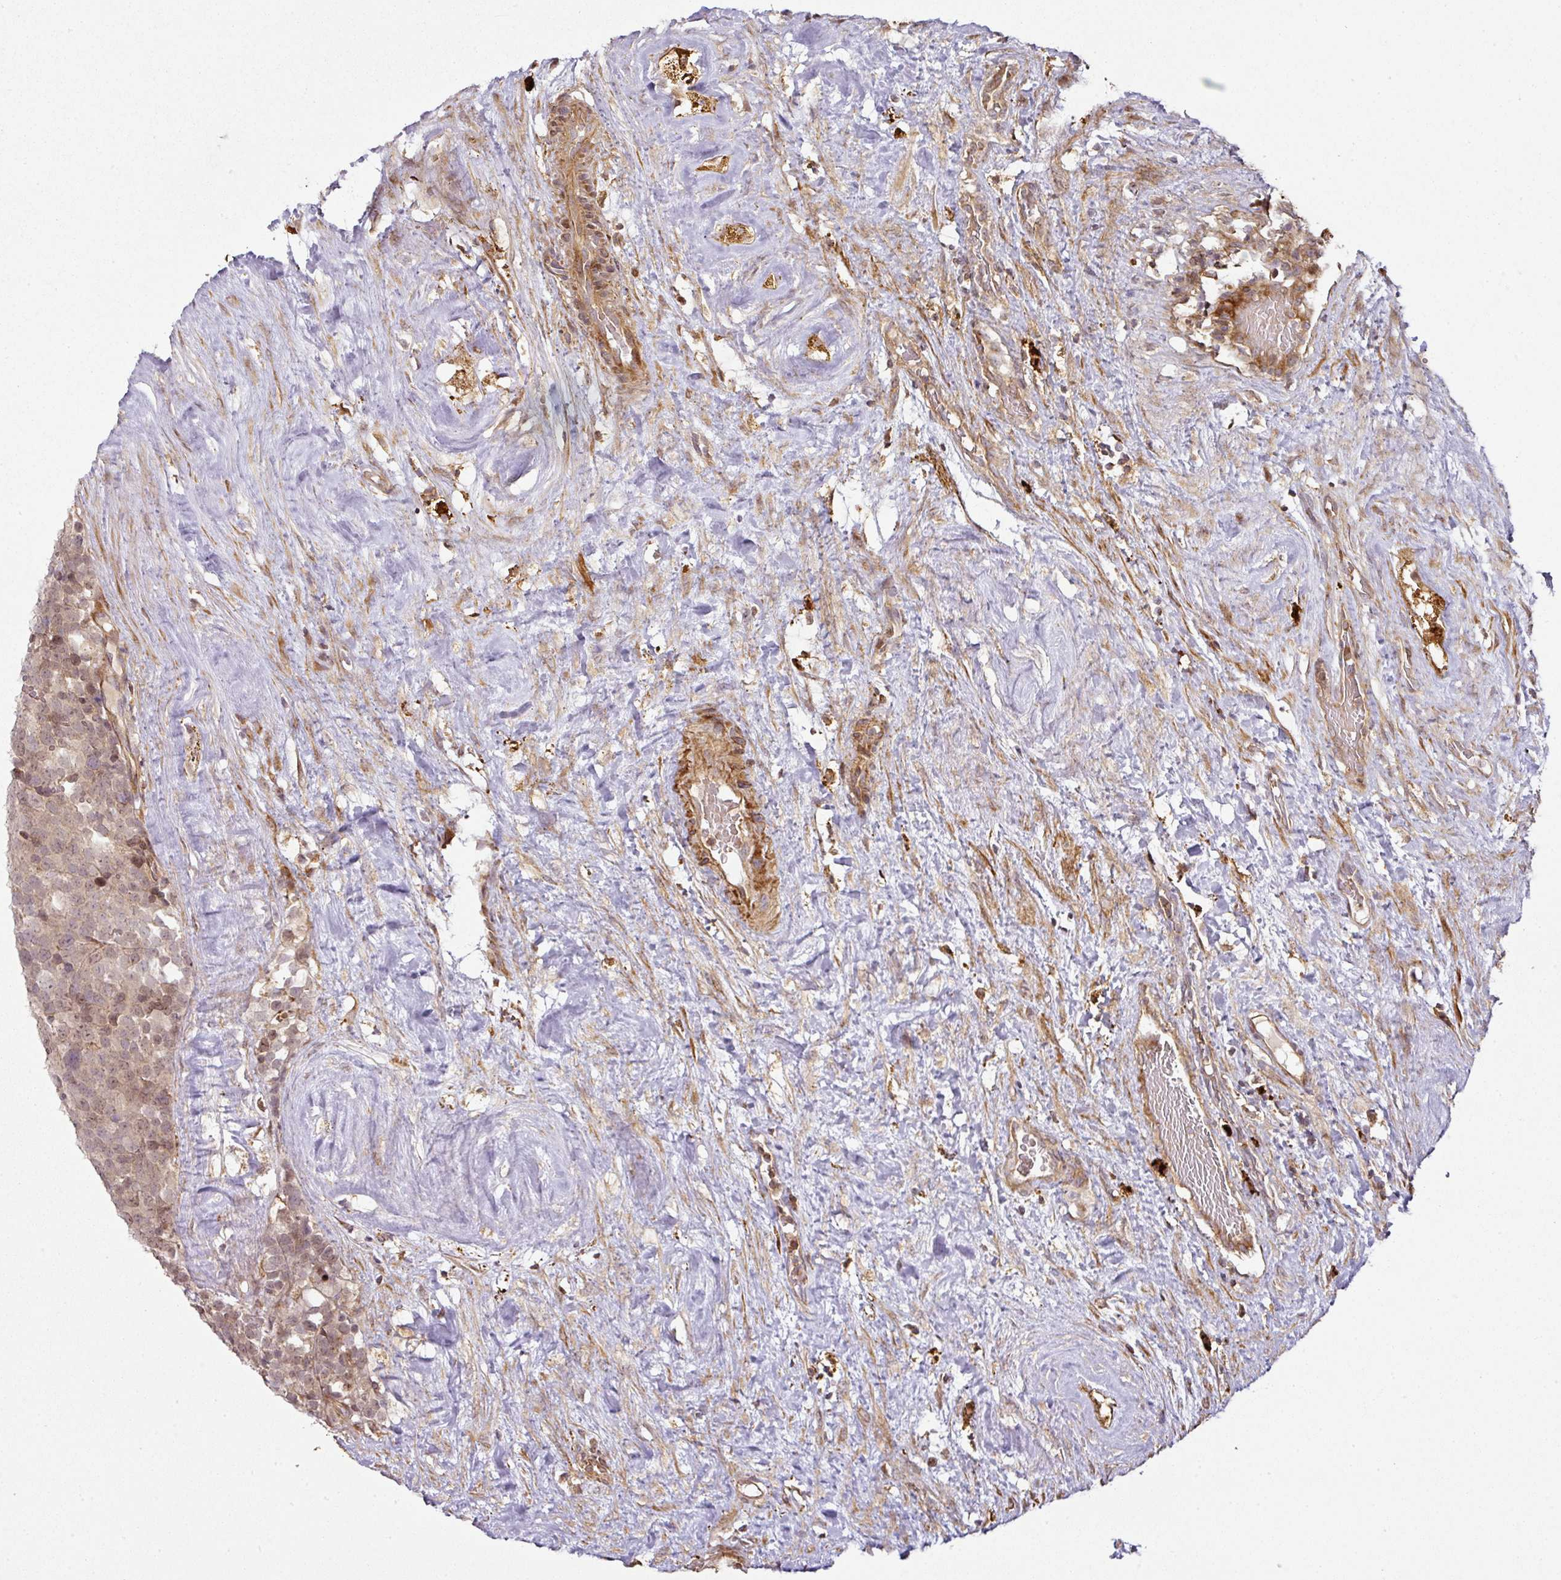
{"staining": {"intensity": "moderate", "quantity": ">75%", "location": "nuclear"}, "tissue": "testis cancer", "cell_type": "Tumor cells", "image_type": "cancer", "snomed": [{"axis": "morphology", "description": "Seminoma, NOS"}, {"axis": "topography", "description": "Testis"}], "caption": "IHC of human testis cancer demonstrates medium levels of moderate nuclear expression in approximately >75% of tumor cells. The staining was performed using DAB to visualize the protein expression in brown, while the nuclei were stained in blue with hematoxylin (Magnification: 20x).", "gene": "ATAT1", "patient": {"sex": "male", "age": 71}}